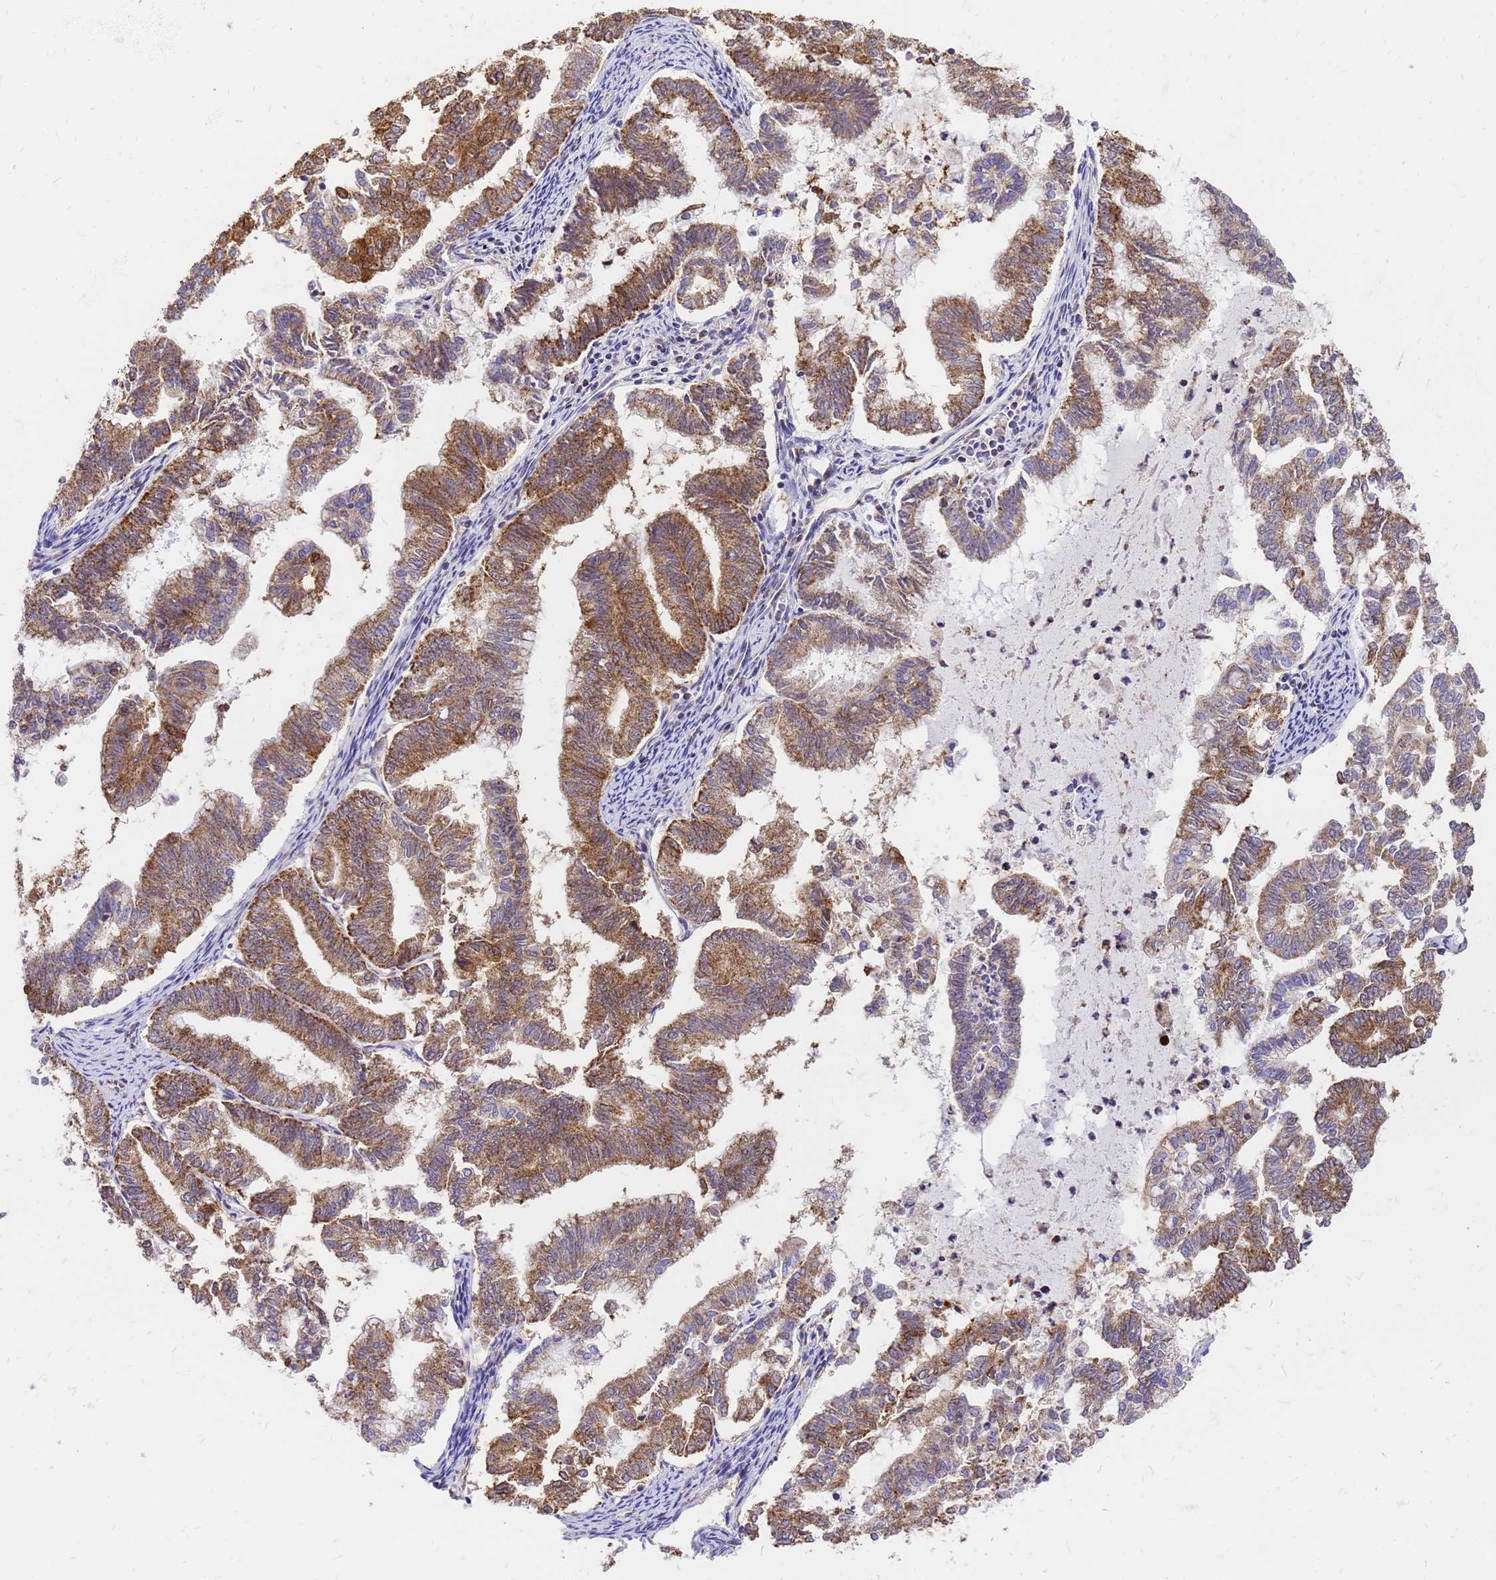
{"staining": {"intensity": "moderate", "quantity": ">75%", "location": "cytoplasmic/membranous"}, "tissue": "endometrial cancer", "cell_type": "Tumor cells", "image_type": "cancer", "snomed": [{"axis": "morphology", "description": "Adenocarcinoma, NOS"}, {"axis": "topography", "description": "Endometrium"}], "caption": "DAB (3,3'-diaminobenzidine) immunohistochemical staining of human endometrial adenocarcinoma exhibits moderate cytoplasmic/membranous protein staining in approximately >75% of tumor cells.", "gene": "MRPS26", "patient": {"sex": "female", "age": 79}}